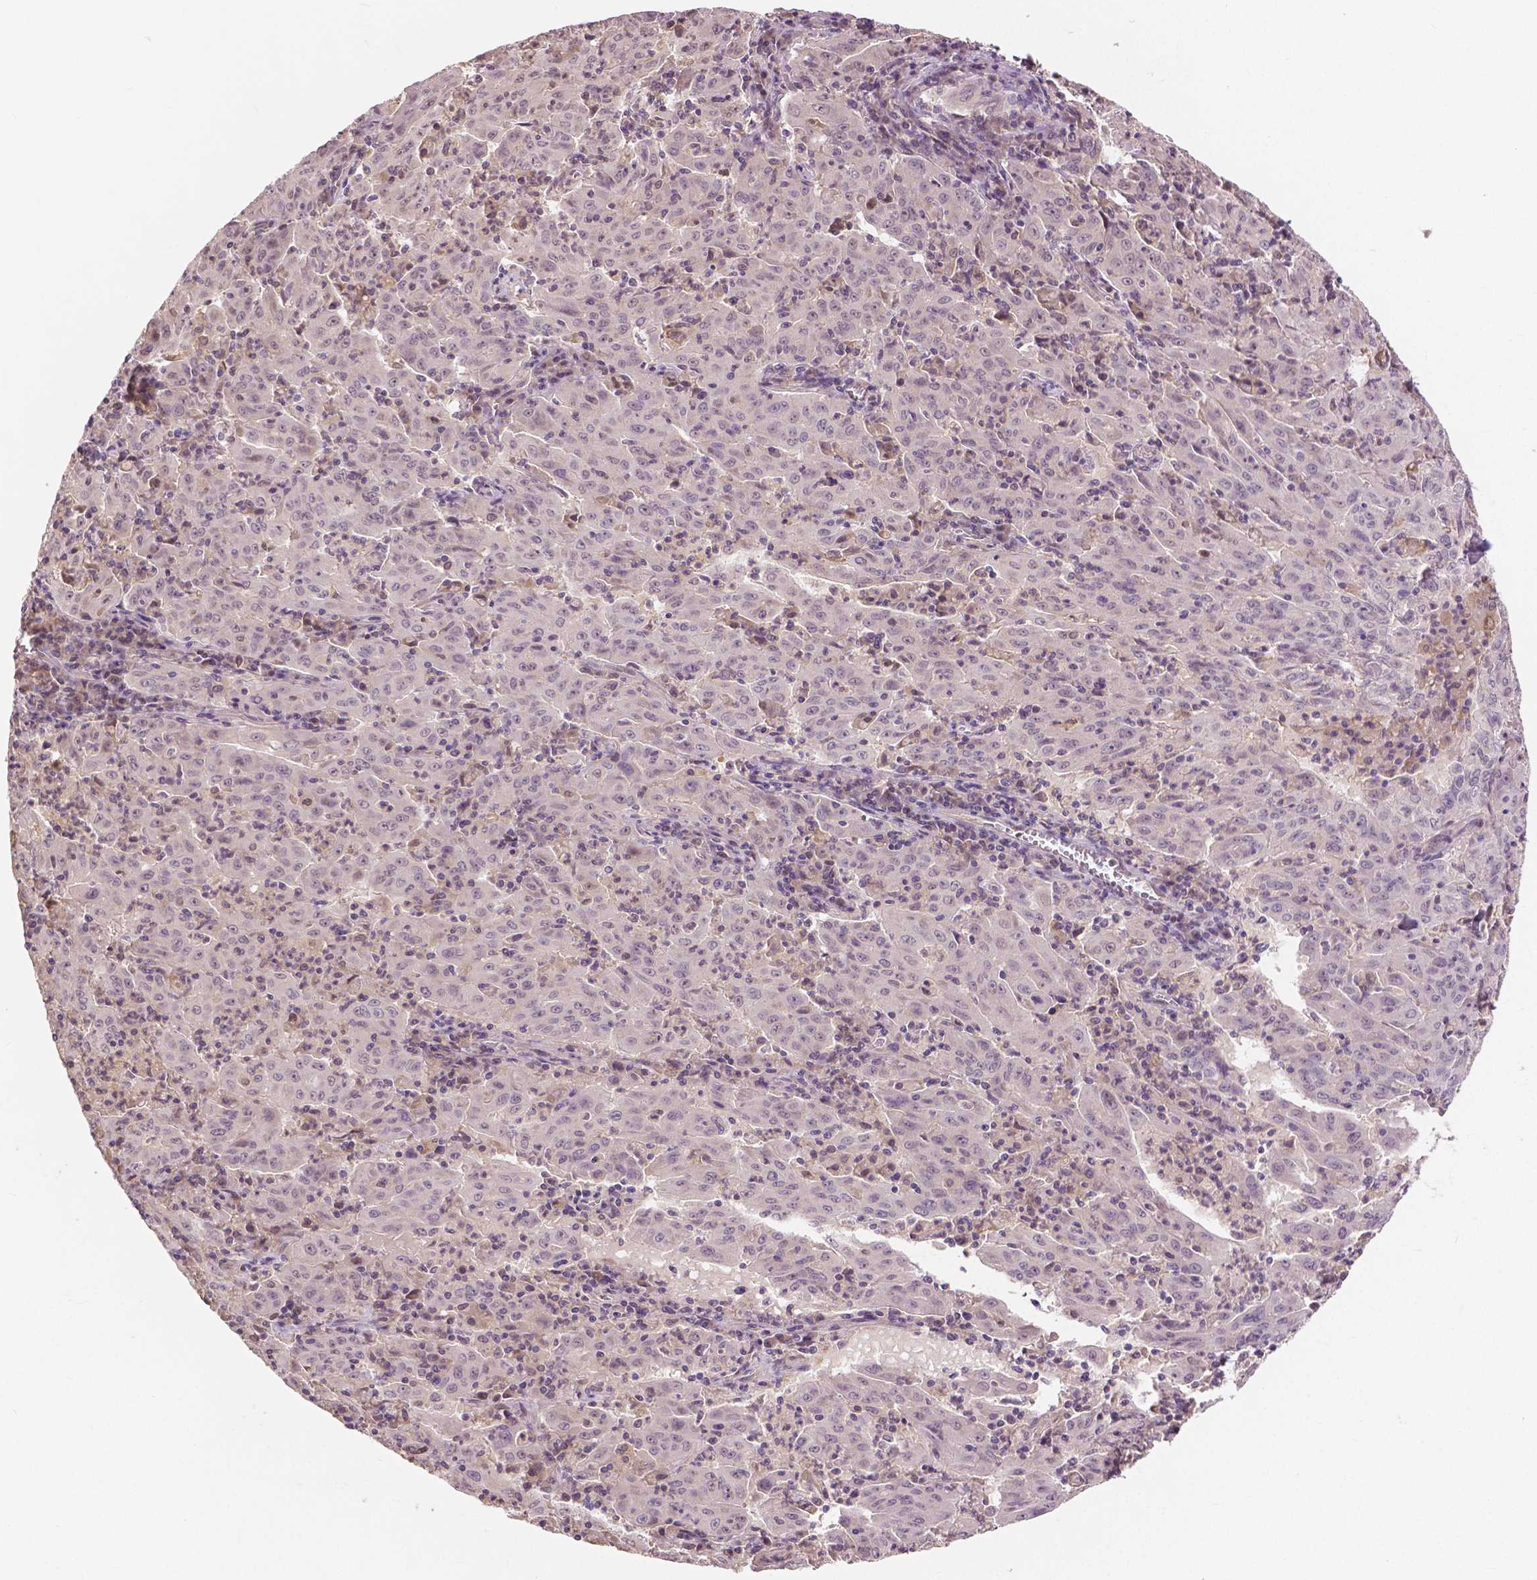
{"staining": {"intensity": "weak", "quantity": "<25%", "location": "nuclear"}, "tissue": "pancreatic cancer", "cell_type": "Tumor cells", "image_type": "cancer", "snomed": [{"axis": "morphology", "description": "Adenocarcinoma, NOS"}, {"axis": "topography", "description": "Pancreas"}], "caption": "Immunohistochemical staining of pancreatic cancer shows no significant staining in tumor cells.", "gene": "MAP1LC3B", "patient": {"sex": "male", "age": 63}}